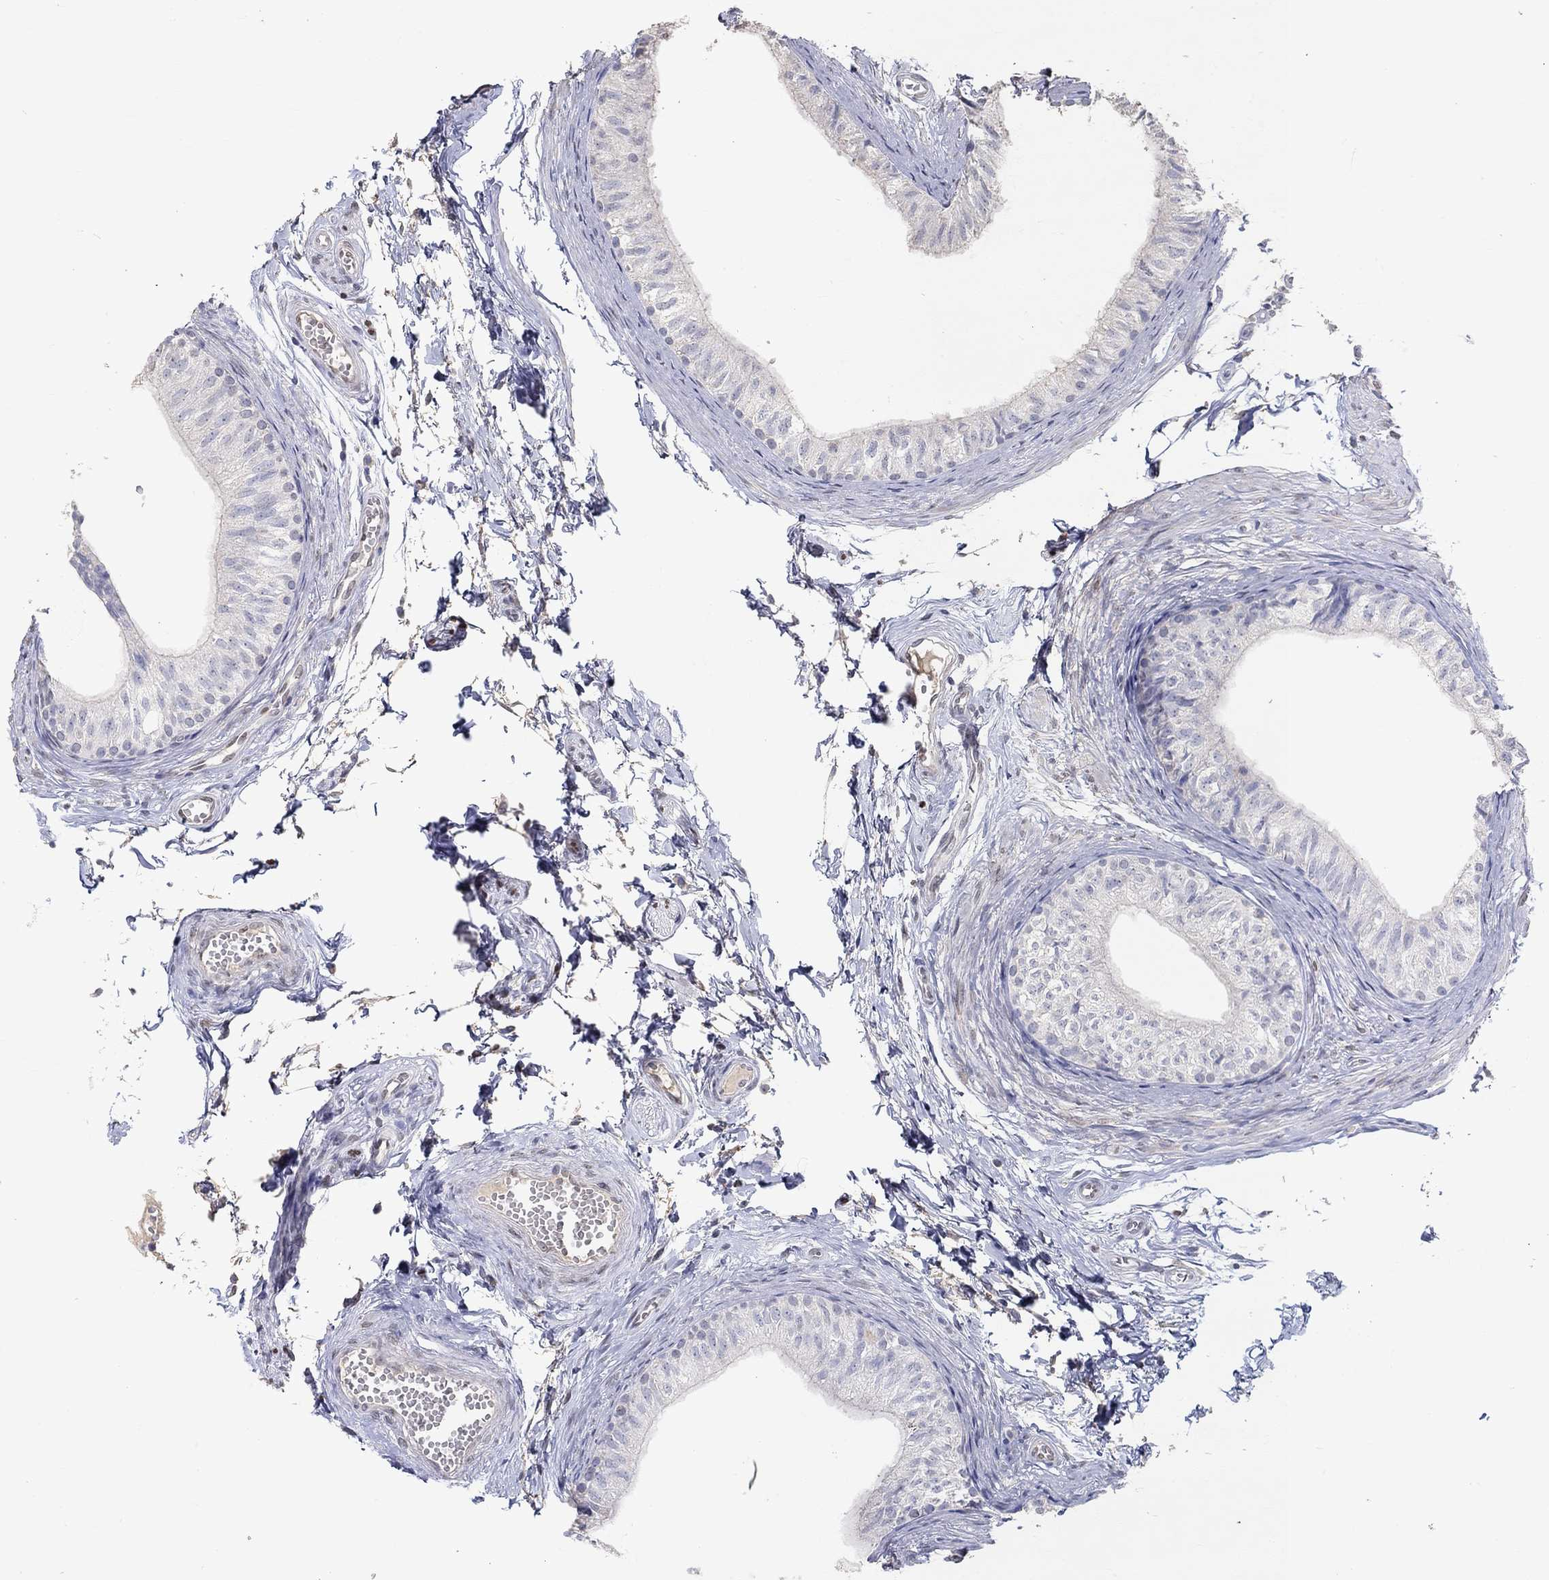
{"staining": {"intensity": "weak", "quantity": "<25%", "location": "nuclear"}, "tissue": "epididymis", "cell_type": "Glandular cells", "image_type": "normal", "snomed": [{"axis": "morphology", "description": "Normal tissue, NOS"}, {"axis": "topography", "description": "Epididymis"}], "caption": "Immunohistochemistry (IHC) micrograph of unremarkable epididymis: epididymis stained with DAB displays no significant protein positivity in glandular cells. Brightfield microscopy of immunohistochemistry stained with DAB (brown) and hematoxylin (blue), captured at high magnification.", "gene": "FGF2", "patient": {"sex": "male", "age": 22}}